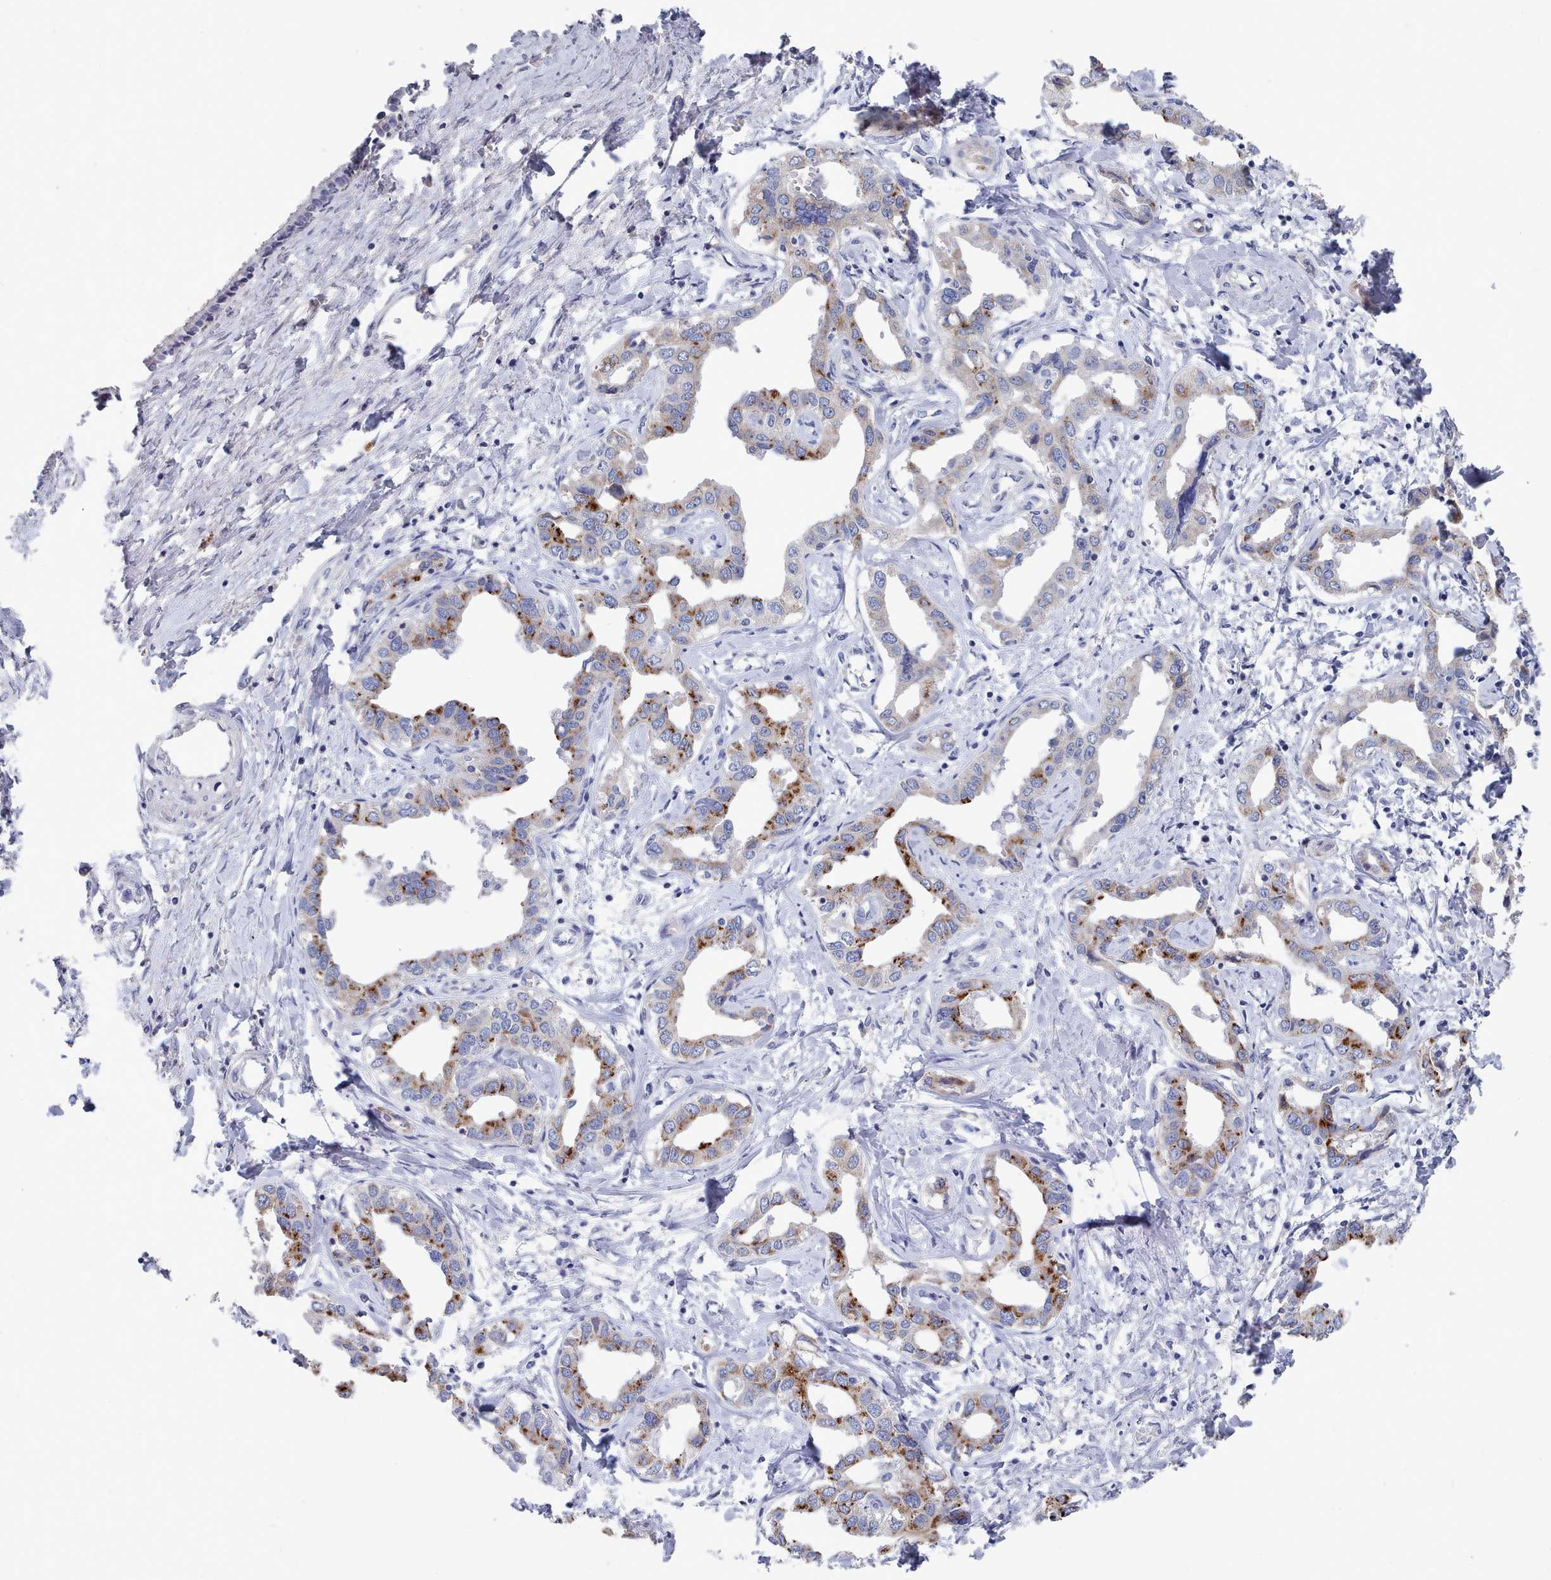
{"staining": {"intensity": "strong", "quantity": "25%-75%", "location": "cytoplasmic/membranous"}, "tissue": "liver cancer", "cell_type": "Tumor cells", "image_type": "cancer", "snomed": [{"axis": "morphology", "description": "Cholangiocarcinoma"}, {"axis": "topography", "description": "Liver"}], "caption": "Cholangiocarcinoma (liver) stained with a brown dye shows strong cytoplasmic/membranous positive positivity in about 25%-75% of tumor cells.", "gene": "ACAD11", "patient": {"sex": "male", "age": 59}}